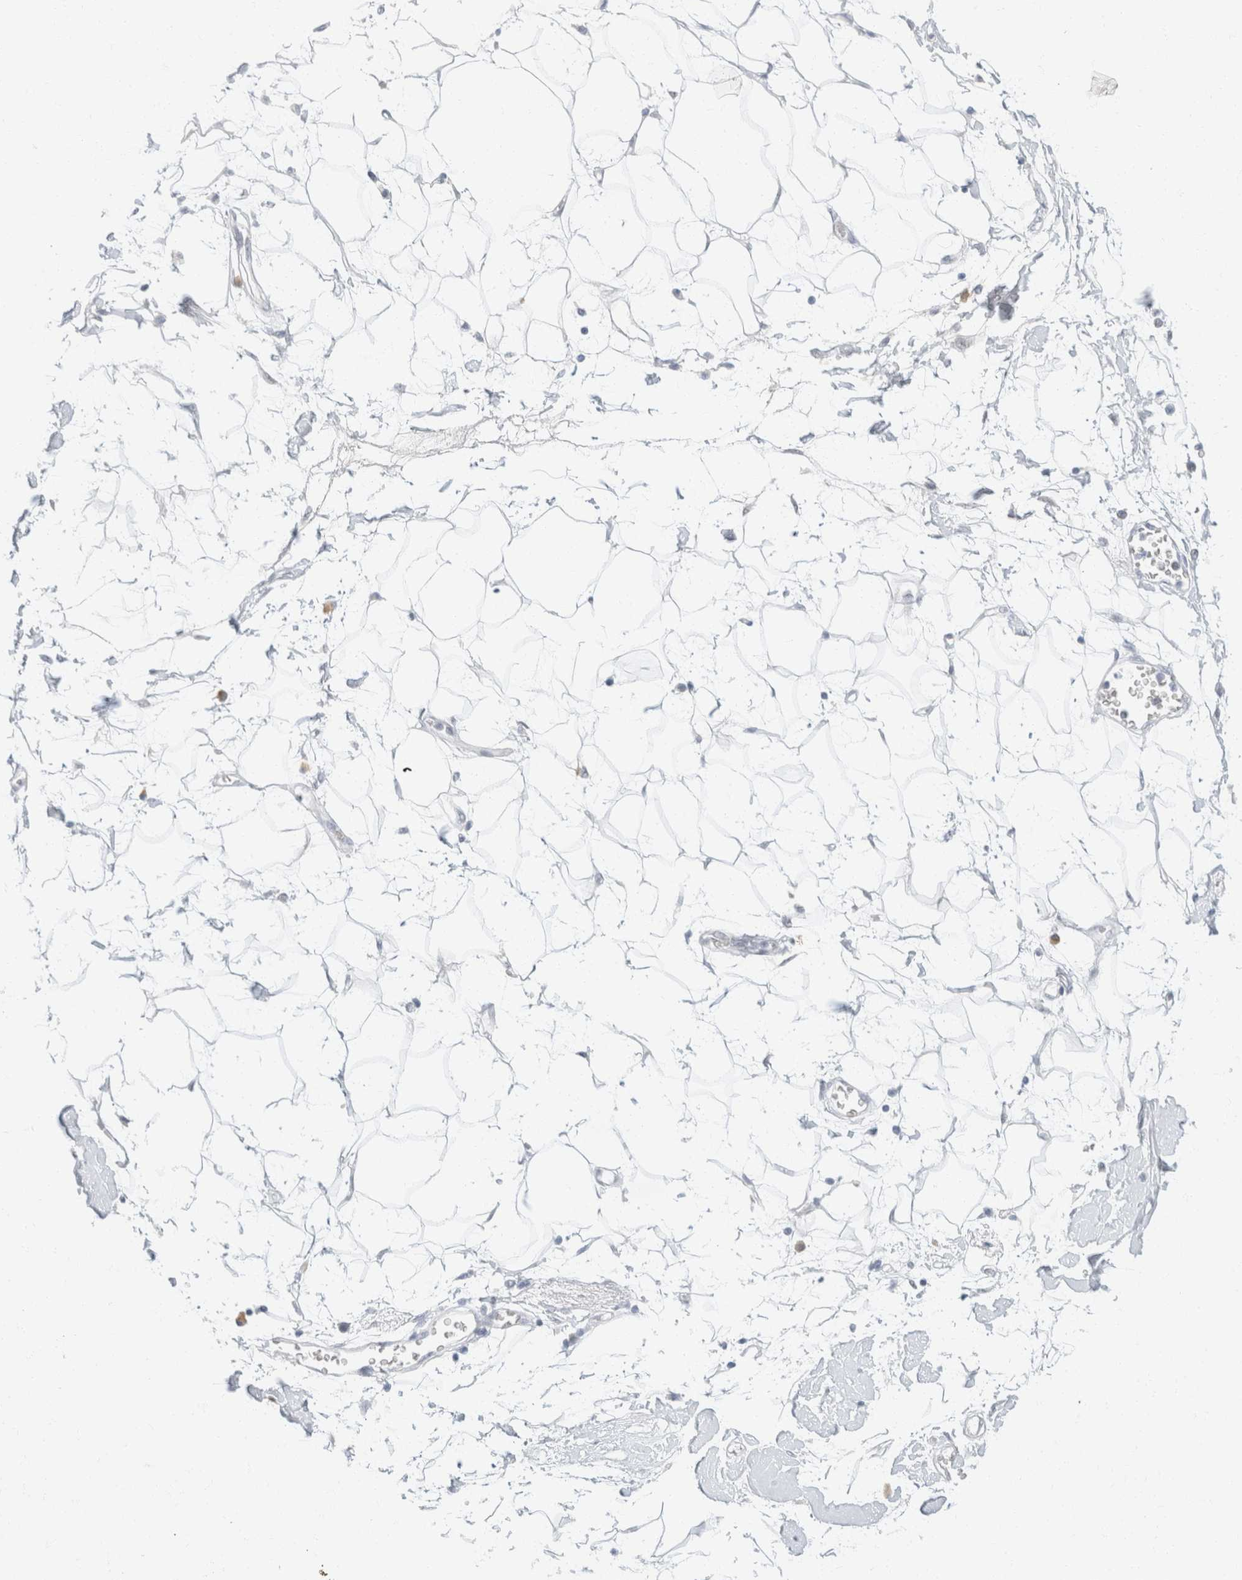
{"staining": {"intensity": "negative", "quantity": "none", "location": "none"}, "tissue": "adipose tissue", "cell_type": "Adipocytes", "image_type": "normal", "snomed": [{"axis": "morphology", "description": "Normal tissue, NOS"}, {"axis": "morphology", "description": "Adenocarcinoma, NOS"}, {"axis": "topography", "description": "Duodenum"}, {"axis": "topography", "description": "Peripheral nerve tissue"}], "caption": "Unremarkable adipose tissue was stained to show a protein in brown. There is no significant staining in adipocytes. The staining was performed using DAB to visualize the protein expression in brown, while the nuclei were stained in blue with hematoxylin (Magnification: 20x).", "gene": "KRT20", "patient": {"sex": "female", "age": 60}}